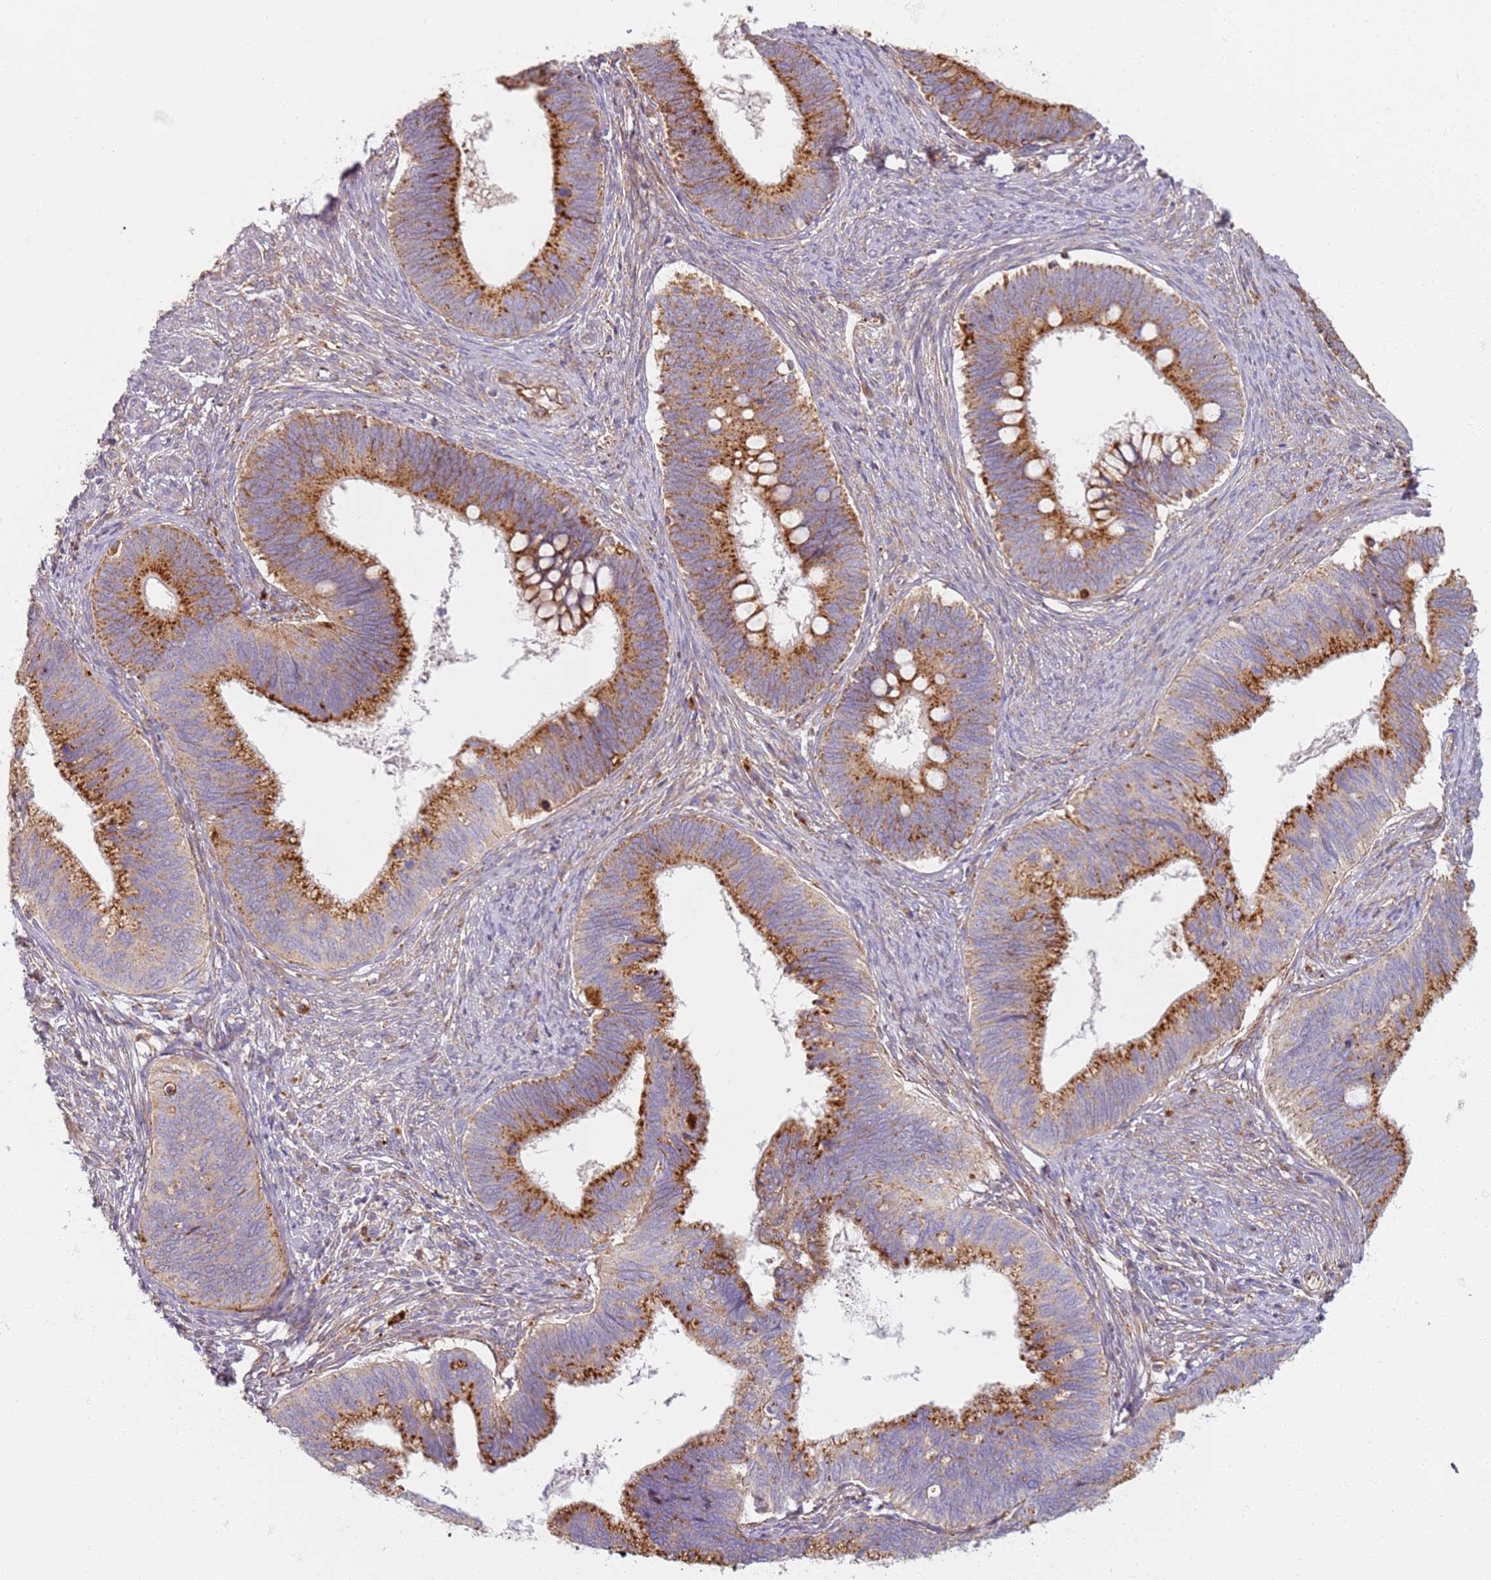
{"staining": {"intensity": "strong", "quantity": ">75%", "location": "cytoplasmic/membranous"}, "tissue": "cervical cancer", "cell_type": "Tumor cells", "image_type": "cancer", "snomed": [{"axis": "morphology", "description": "Adenocarcinoma, NOS"}, {"axis": "topography", "description": "Cervix"}], "caption": "Immunohistochemical staining of human cervical cancer reveals high levels of strong cytoplasmic/membranous positivity in about >75% of tumor cells.", "gene": "PROKR2", "patient": {"sex": "female", "age": 42}}